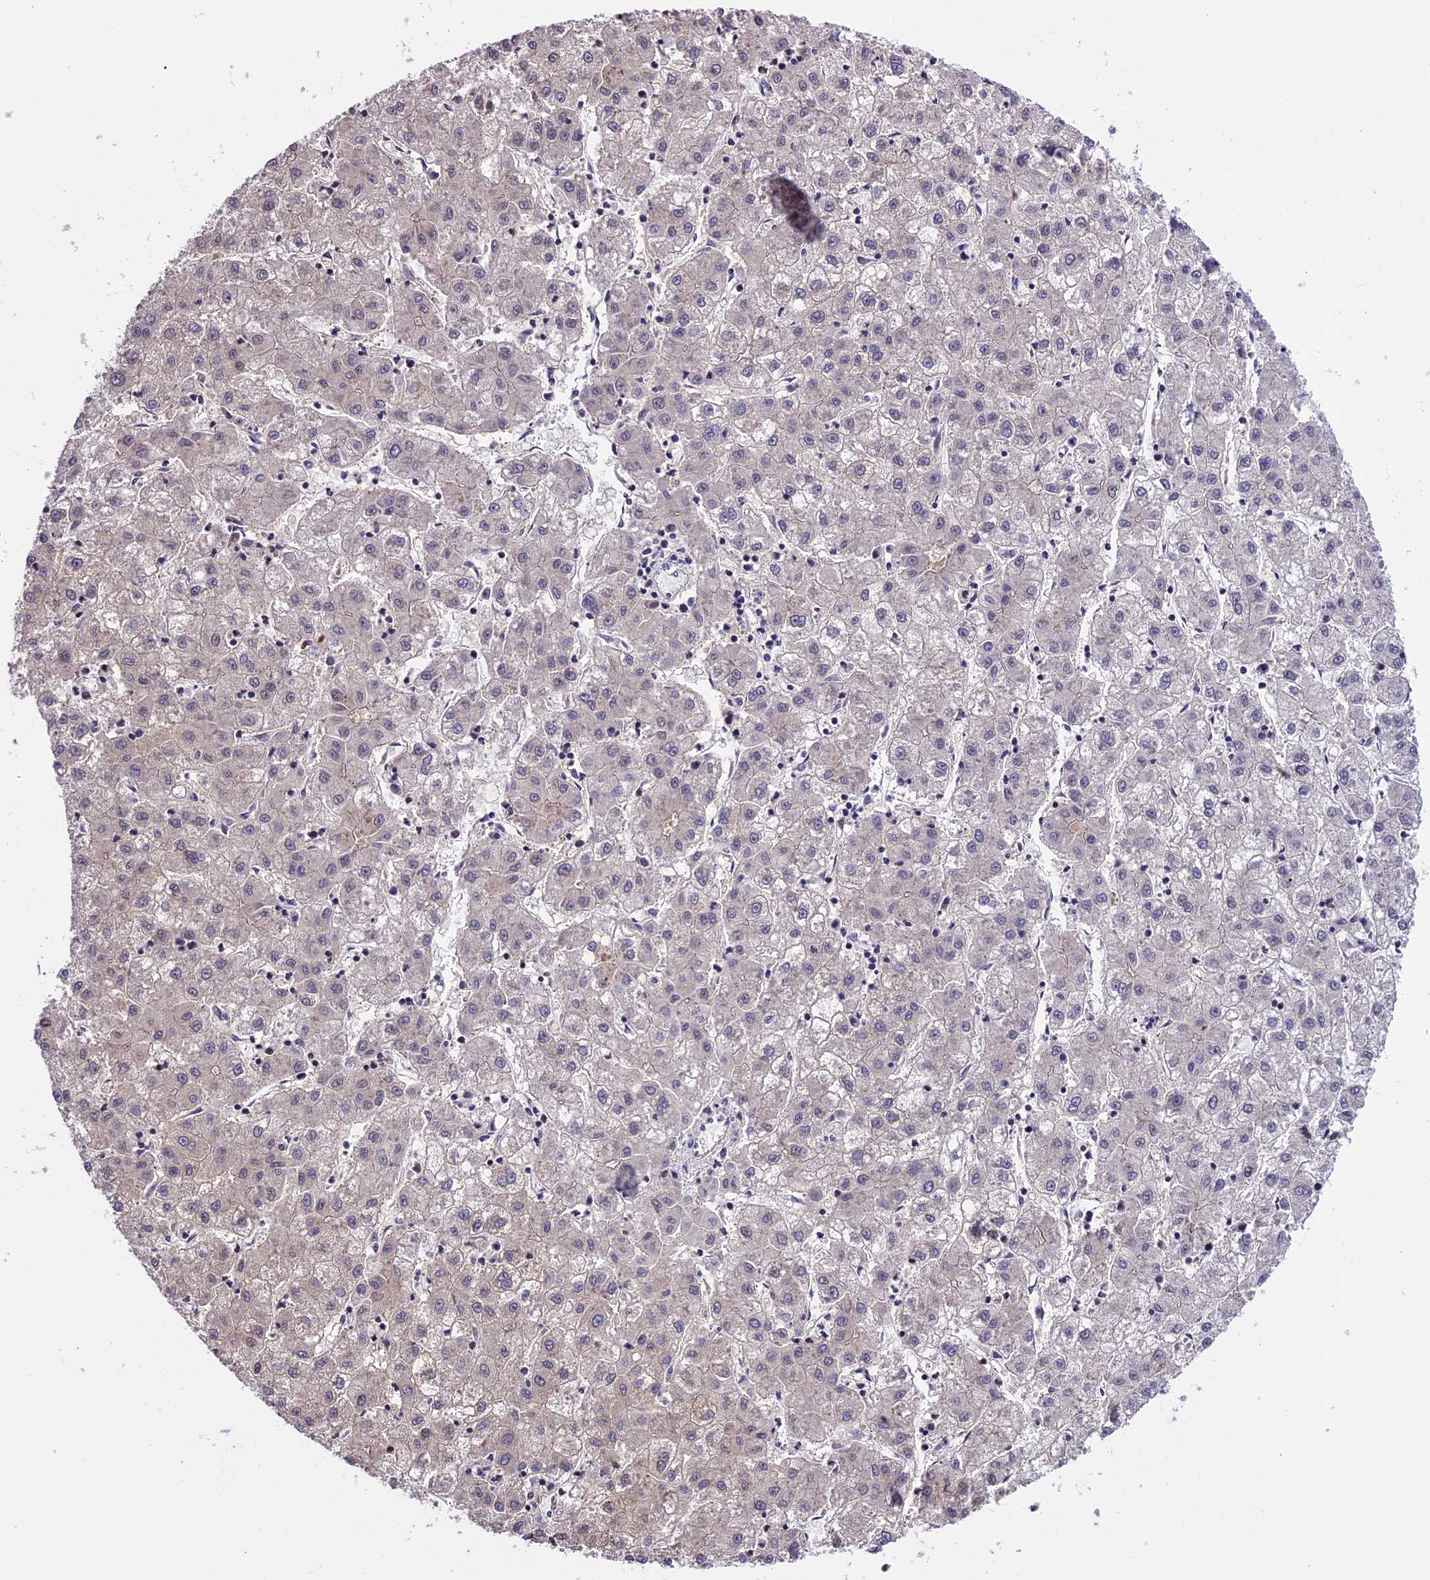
{"staining": {"intensity": "weak", "quantity": "25%-75%", "location": "cytoplasmic/membranous,nuclear"}, "tissue": "liver cancer", "cell_type": "Tumor cells", "image_type": "cancer", "snomed": [{"axis": "morphology", "description": "Carcinoma, Hepatocellular, NOS"}, {"axis": "topography", "description": "Liver"}], "caption": "Protein expression analysis of human liver cancer reveals weak cytoplasmic/membranous and nuclear staining in approximately 25%-75% of tumor cells.", "gene": "POLR3E", "patient": {"sex": "male", "age": 72}}